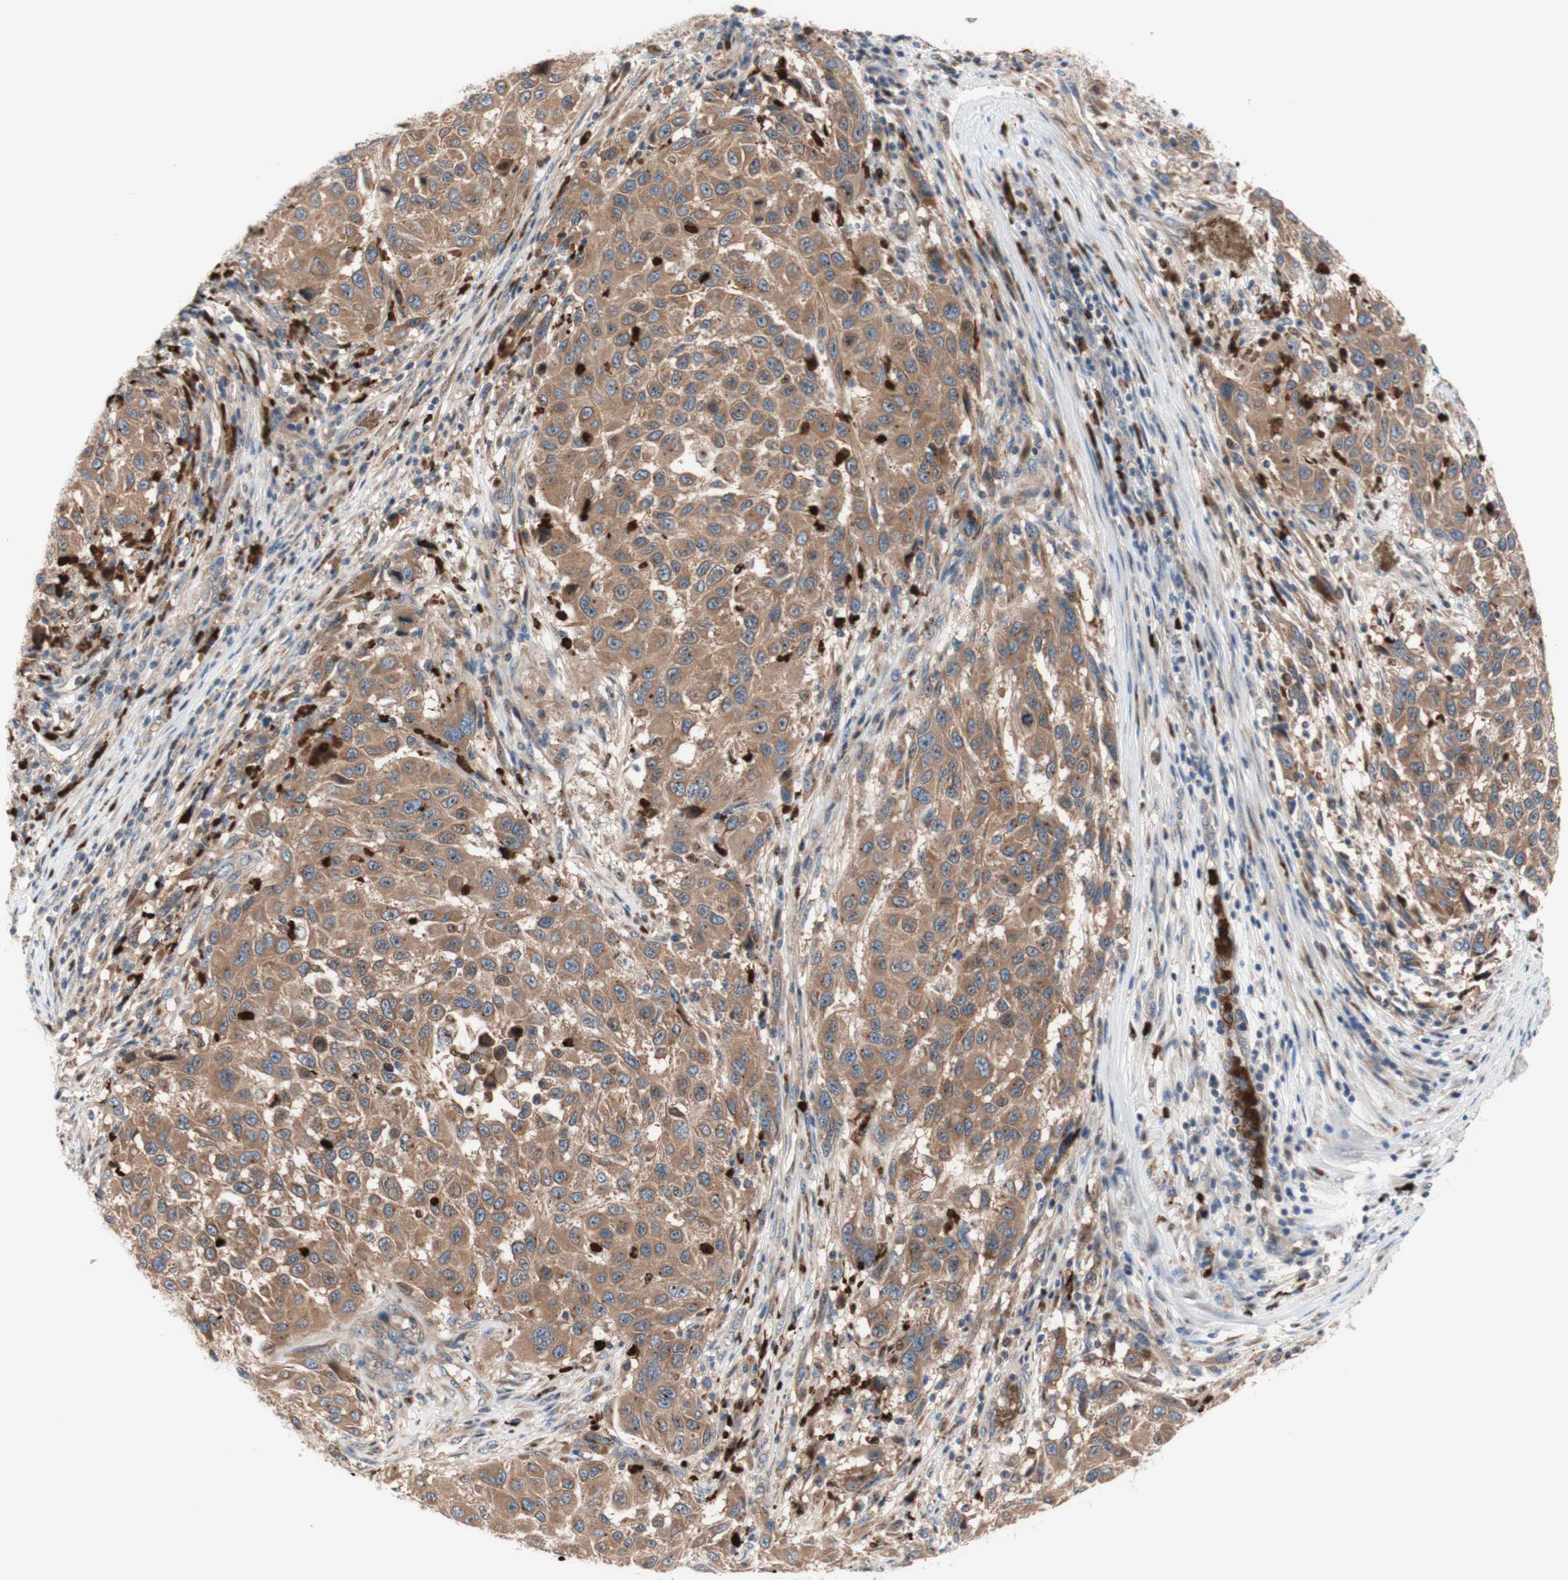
{"staining": {"intensity": "moderate", "quantity": ">75%", "location": "cytoplasmic/membranous"}, "tissue": "melanoma", "cell_type": "Tumor cells", "image_type": "cancer", "snomed": [{"axis": "morphology", "description": "Malignant melanoma, Metastatic site"}, {"axis": "topography", "description": "Lymph node"}], "caption": "Immunohistochemistry (IHC) photomicrograph of neoplastic tissue: melanoma stained using IHC displays medium levels of moderate protein expression localized specifically in the cytoplasmic/membranous of tumor cells, appearing as a cytoplasmic/membranous brown color.", "gene": "USP9X", "patient": {"sex": "male", "age": 61}}